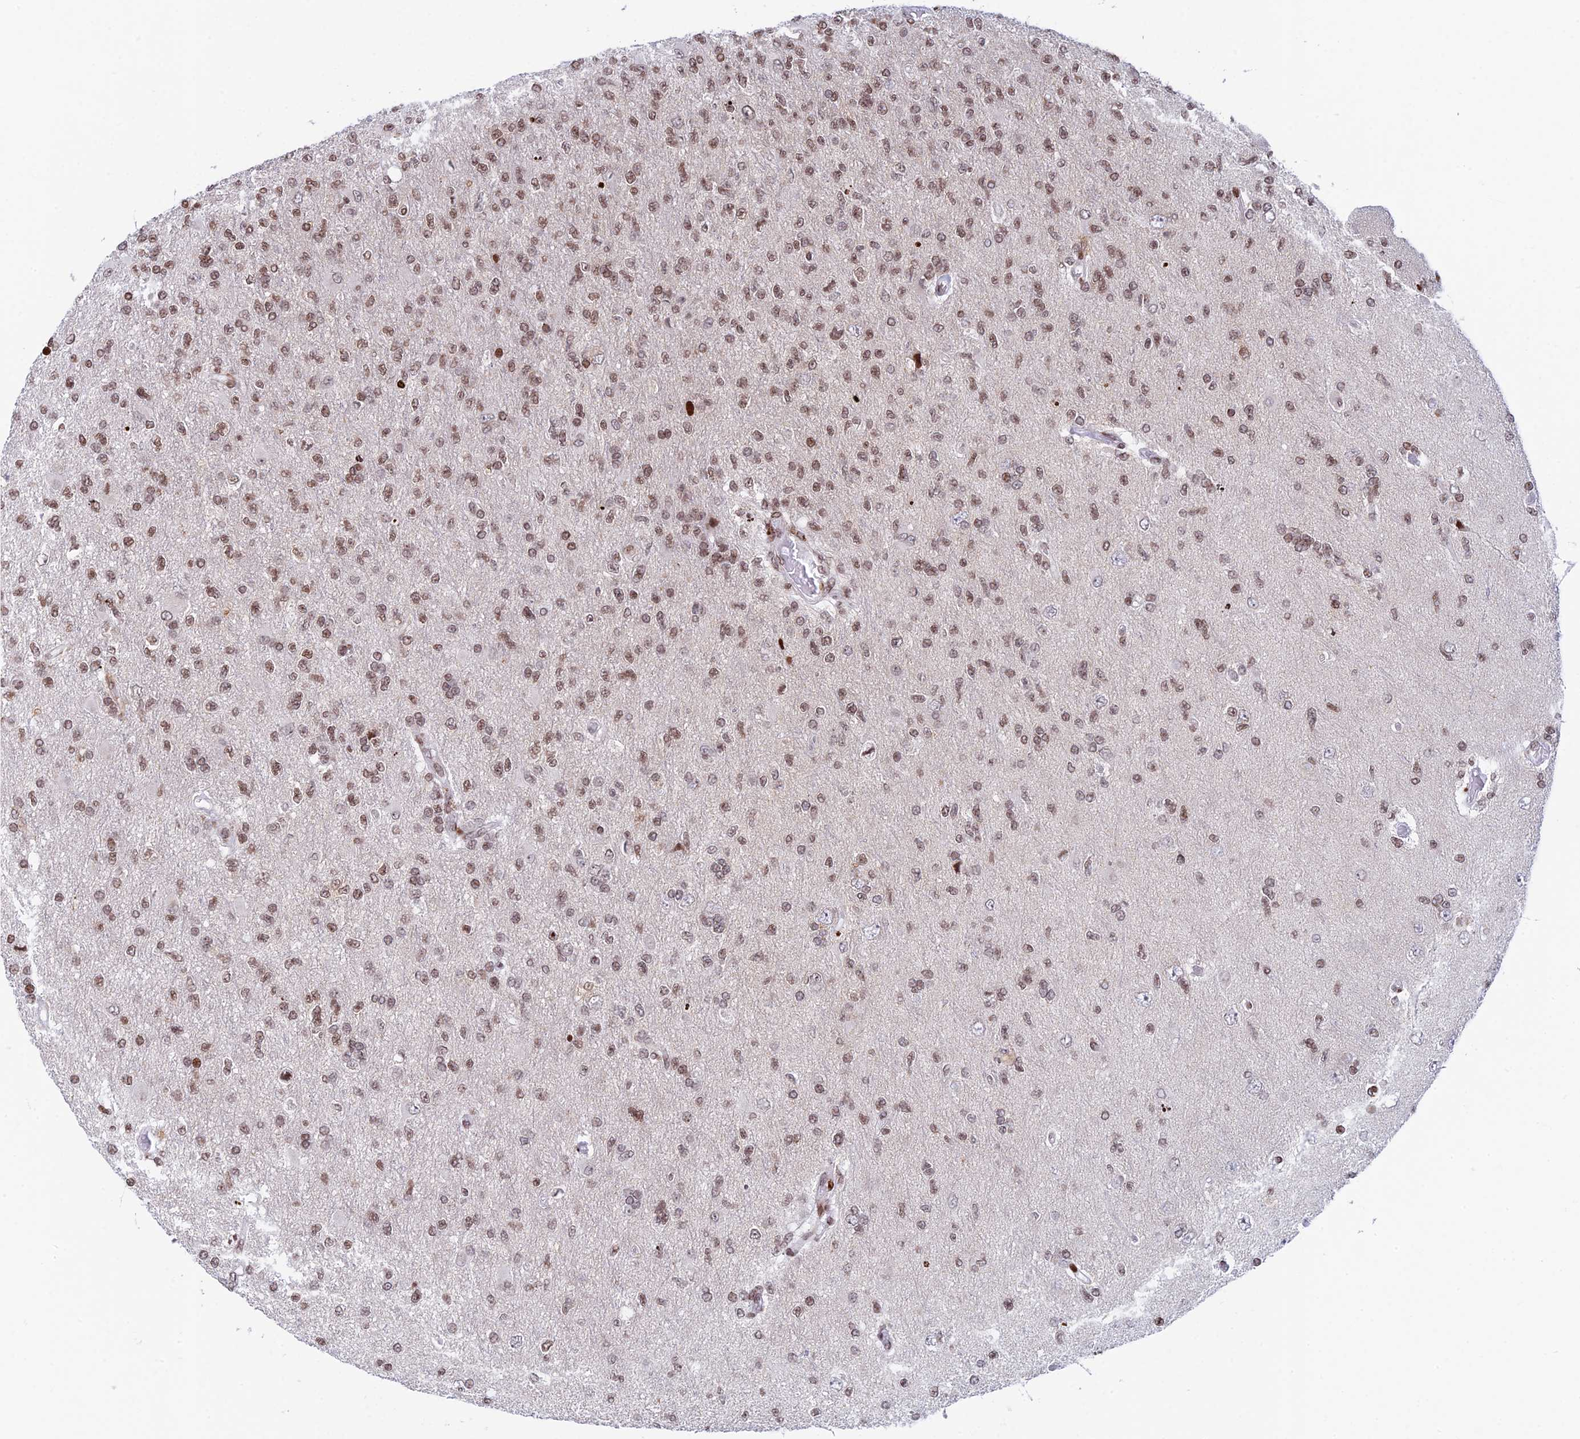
{"staining": {"intensity": "weak", "quantity": ">75%", "location": "nuclear"}, "tissue": "glioma", "cell_type": "Tumor cells", "image_type": "cancer", "snomed": [{"axis": "morphology", "description": "Glioma, malignant, High grade"}, {"axis": "topography", "description": "Brain"}], "caption": "Tumor cells display low levels of weak nuclear positivity in approximately >75% of cells in glioma.", "gene": "RPAP1", "patient": {"sex": "male", "age": 56}}